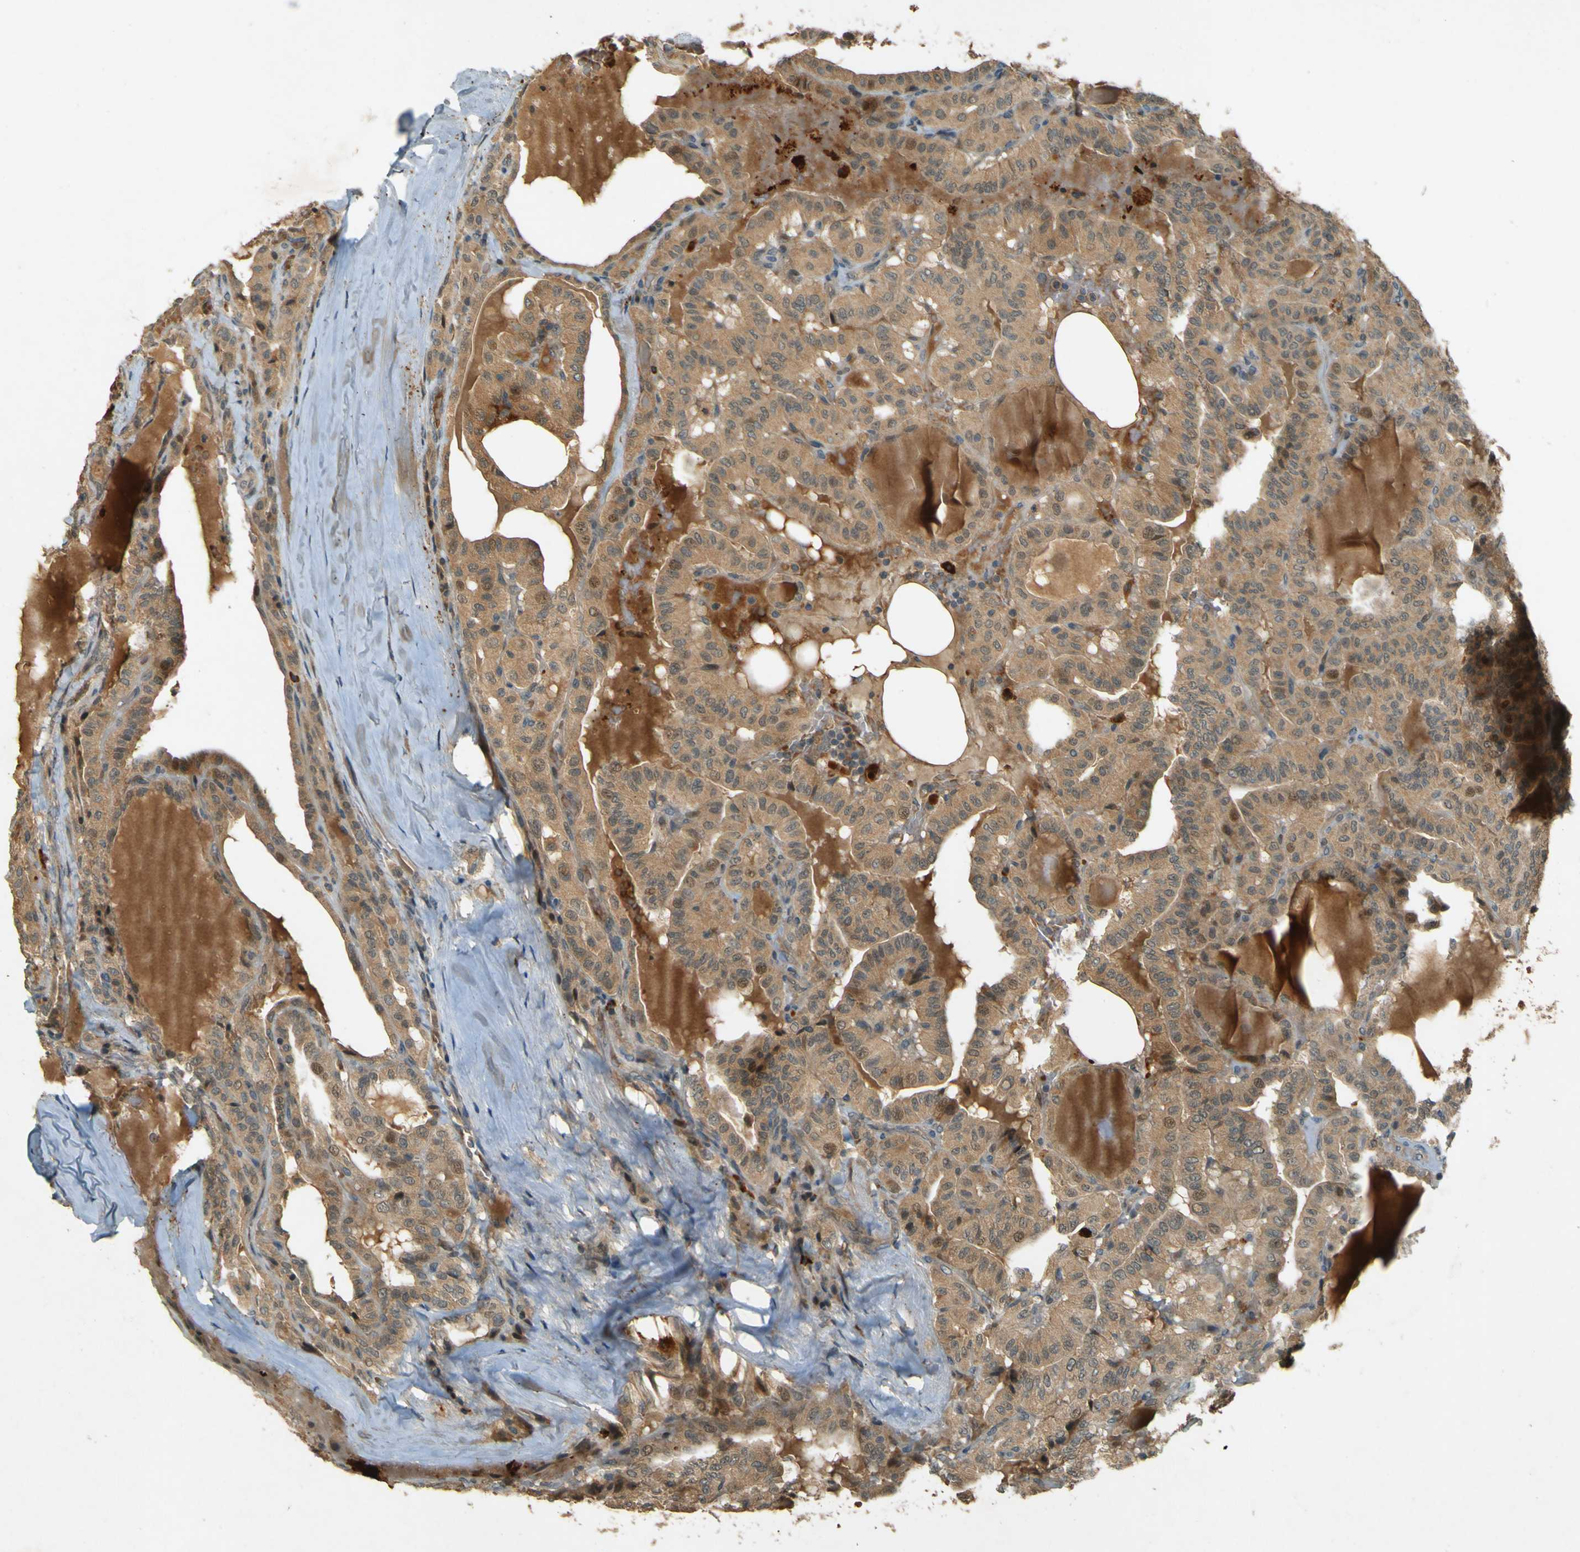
{"staining": {"intensity": "weak", "quantity": ">75%", "location": "cytoplasmic/membranous"}, "tissue": "head and neck cancer", "cell_type": "Tumor cells", "image_type": "cancer", "snomed": [{"axis": "morphology", "description": "Squamous cell carcinoma, NOS"}, {"axis": "topography", "description": "Oral tissue"}, {"axis": "topography", "description": "Head-Neck"}], "caption": "A brown stain shows weak cytoplasmic/membranous staining of a protein in squamous cell carcinoma (head and neck) tumor cells.", "gene": "MPDZ", "patient": {"sex": "female", "age": 50}}